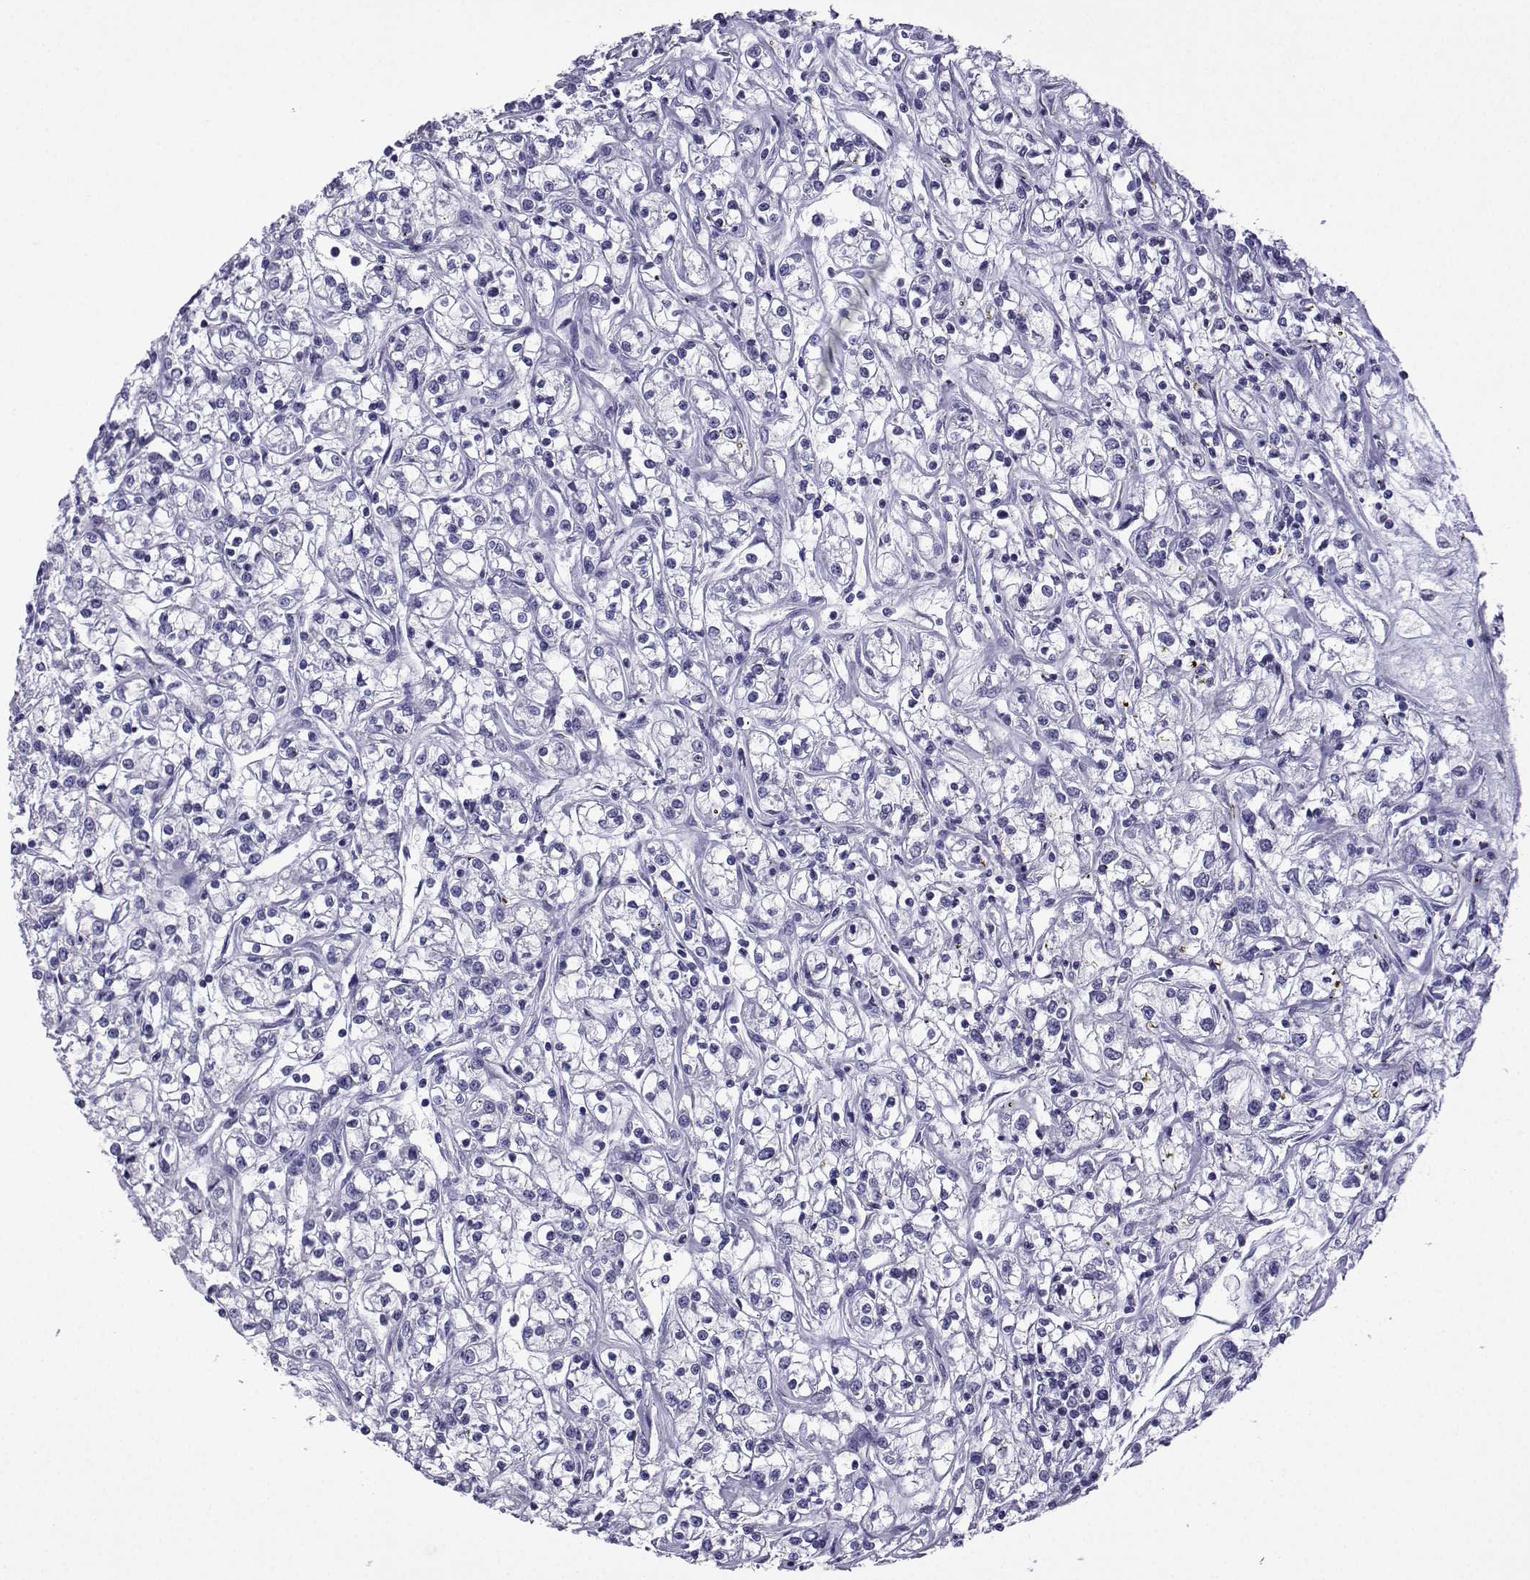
{"staining": {"intensity": "negative", "quantity": "none", "location": "none"}, "tissue": "renal cancer", "cell_type": "Tumor cells", "image_type": "cancer", "snomed": [{"axis": "morphology", "description": "Adenocarcinoma, NOS"}, {"axis": "topography", "description": "Kidney"}], "caption": "Micrograph shows no protein positivity in tumor cells of renal adenocarcinoma tissue.", "gene": "MRGBP", "patient": {"sex": "female", "age": 59}}